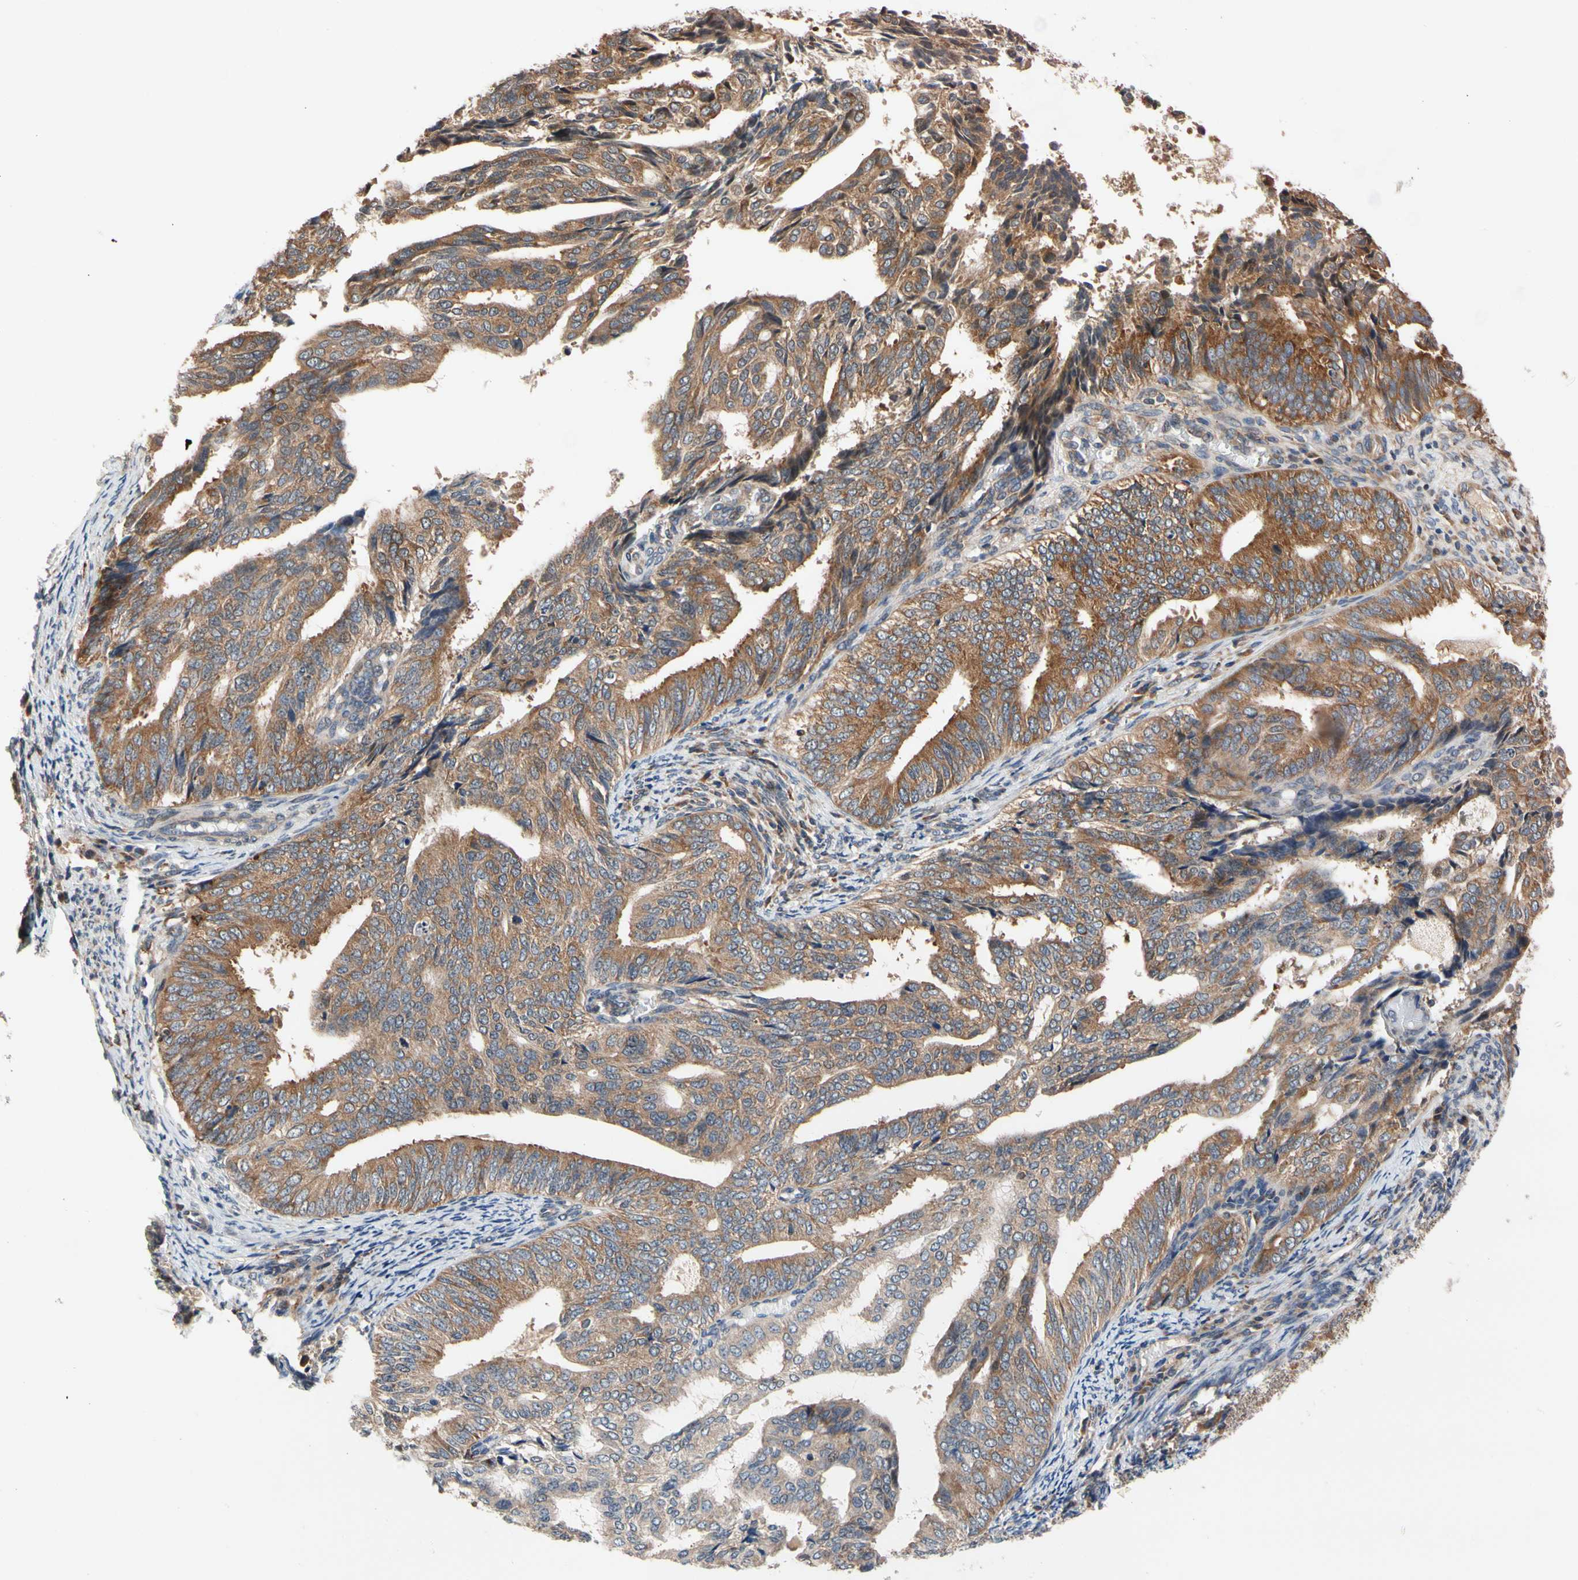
{"staining": {"intensity": "moderate", "quantity": ">75%", "location": "cytoplasmic/membranous"}, "tissue": "endometrial cancer", "cell_type": "Tumor cells", "image_type": "cancer", "snomed": [{"axis": "morphology", "description": "Adenocarcinoma, NOS"}, {"axis": "topography", "description": "Endometrium"}], "caption": "Brown immunohistochemical staining in human endometrial cancer demonstrates moderate cytoplasmic/membranous staining in approximately >75% of tumor cells.", "gene": "ANKHD1", "patient": {"sex": "female", "age": 58}}